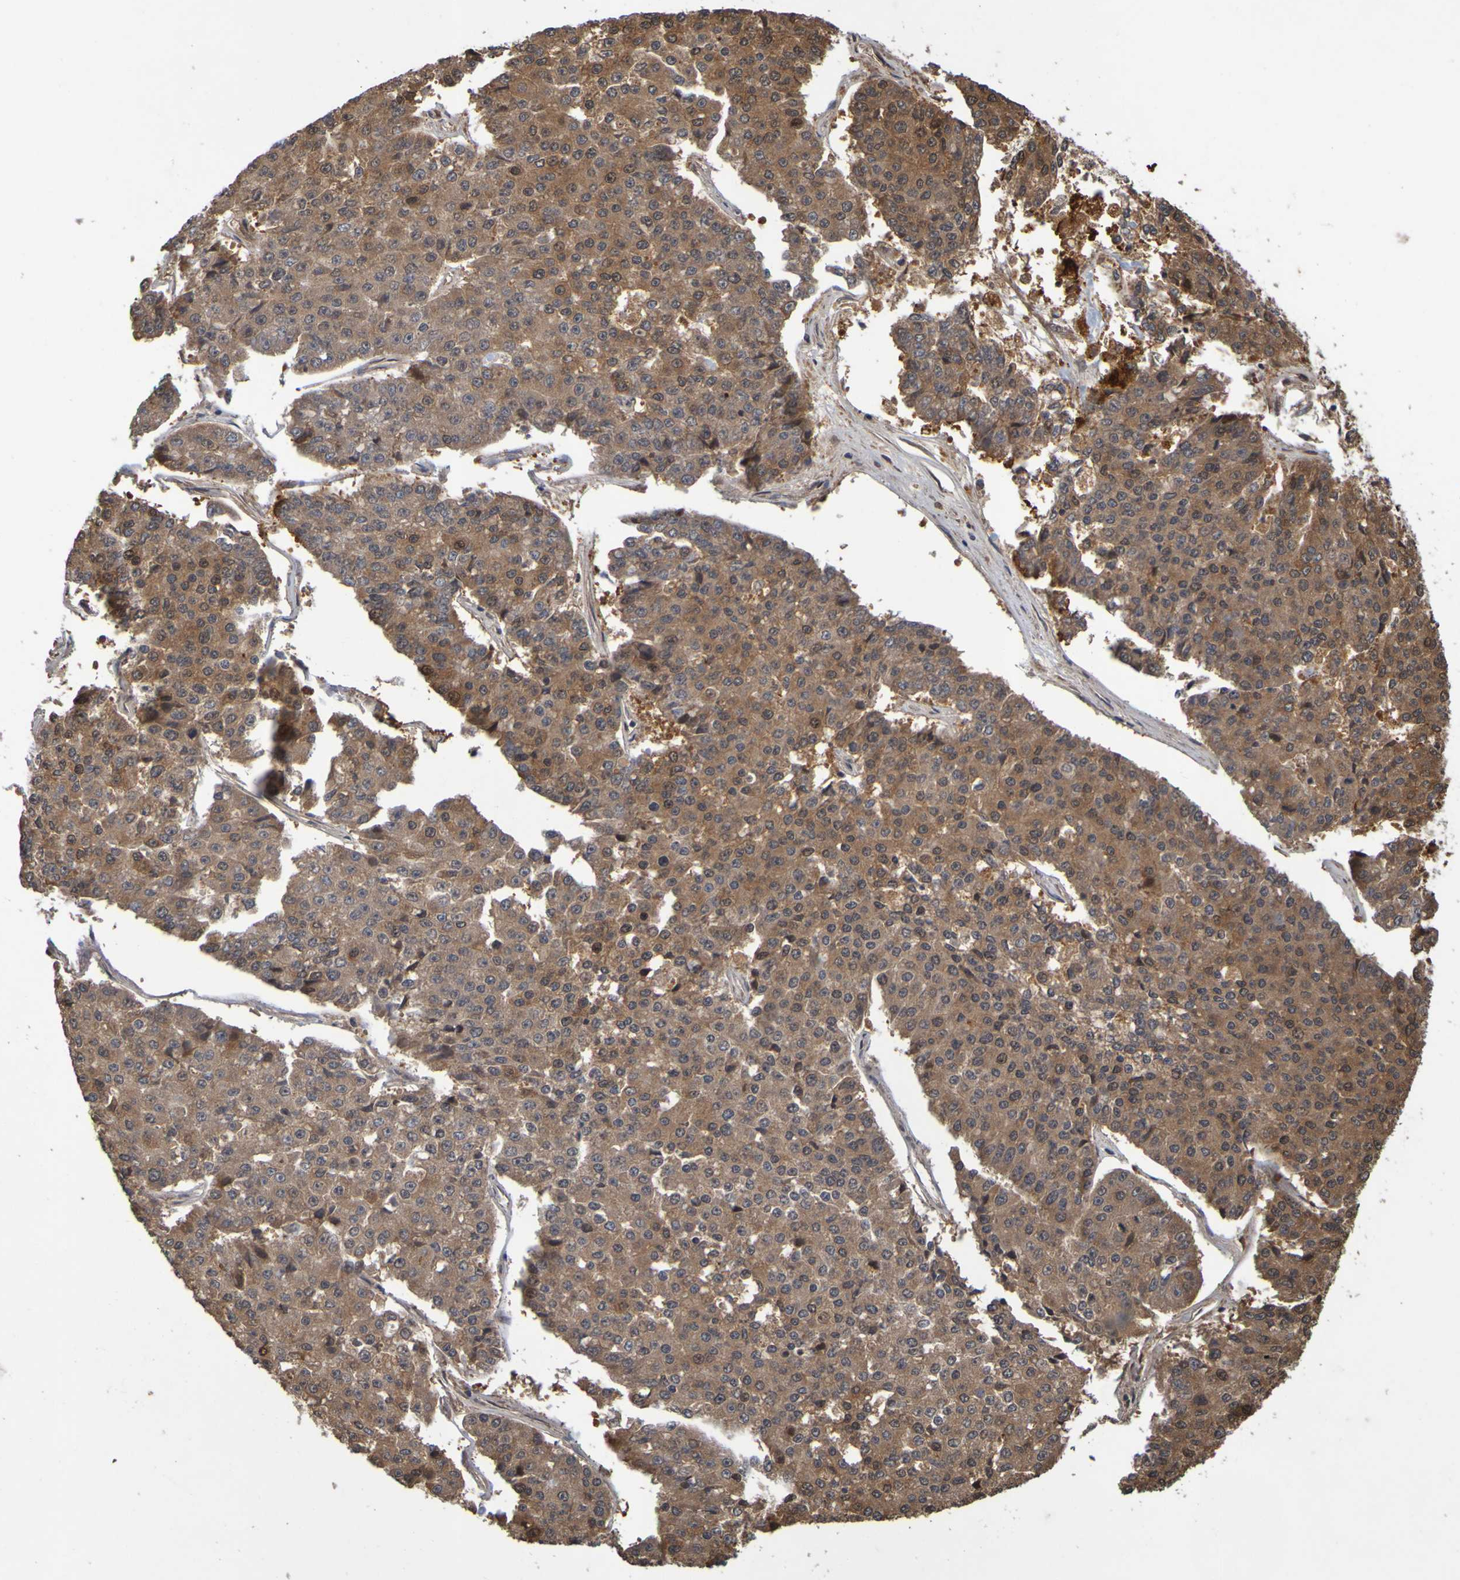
{"staining": {"intensity": "strong", "quantity": "25%-75%", "location": "cytoplasmic/membranous"}, "tissue": "pancreatic cancer", "cell_type": "Tumor cells", "image_type": "cancer", "snomed": [{"axis": "morphology", "description": "Adenocarcinoma, NOS"}, {"axis": "topography", "description": "Pancreas"}], "caption": "Adenocarcinoma (pancreatic) stained for a protein (brown) displays strong cytoplasmic/membranous positive expression in about 25%-75% of tumor cells.", "gene": "OCRL", "patient": {"sex": "male", "age": 50}}